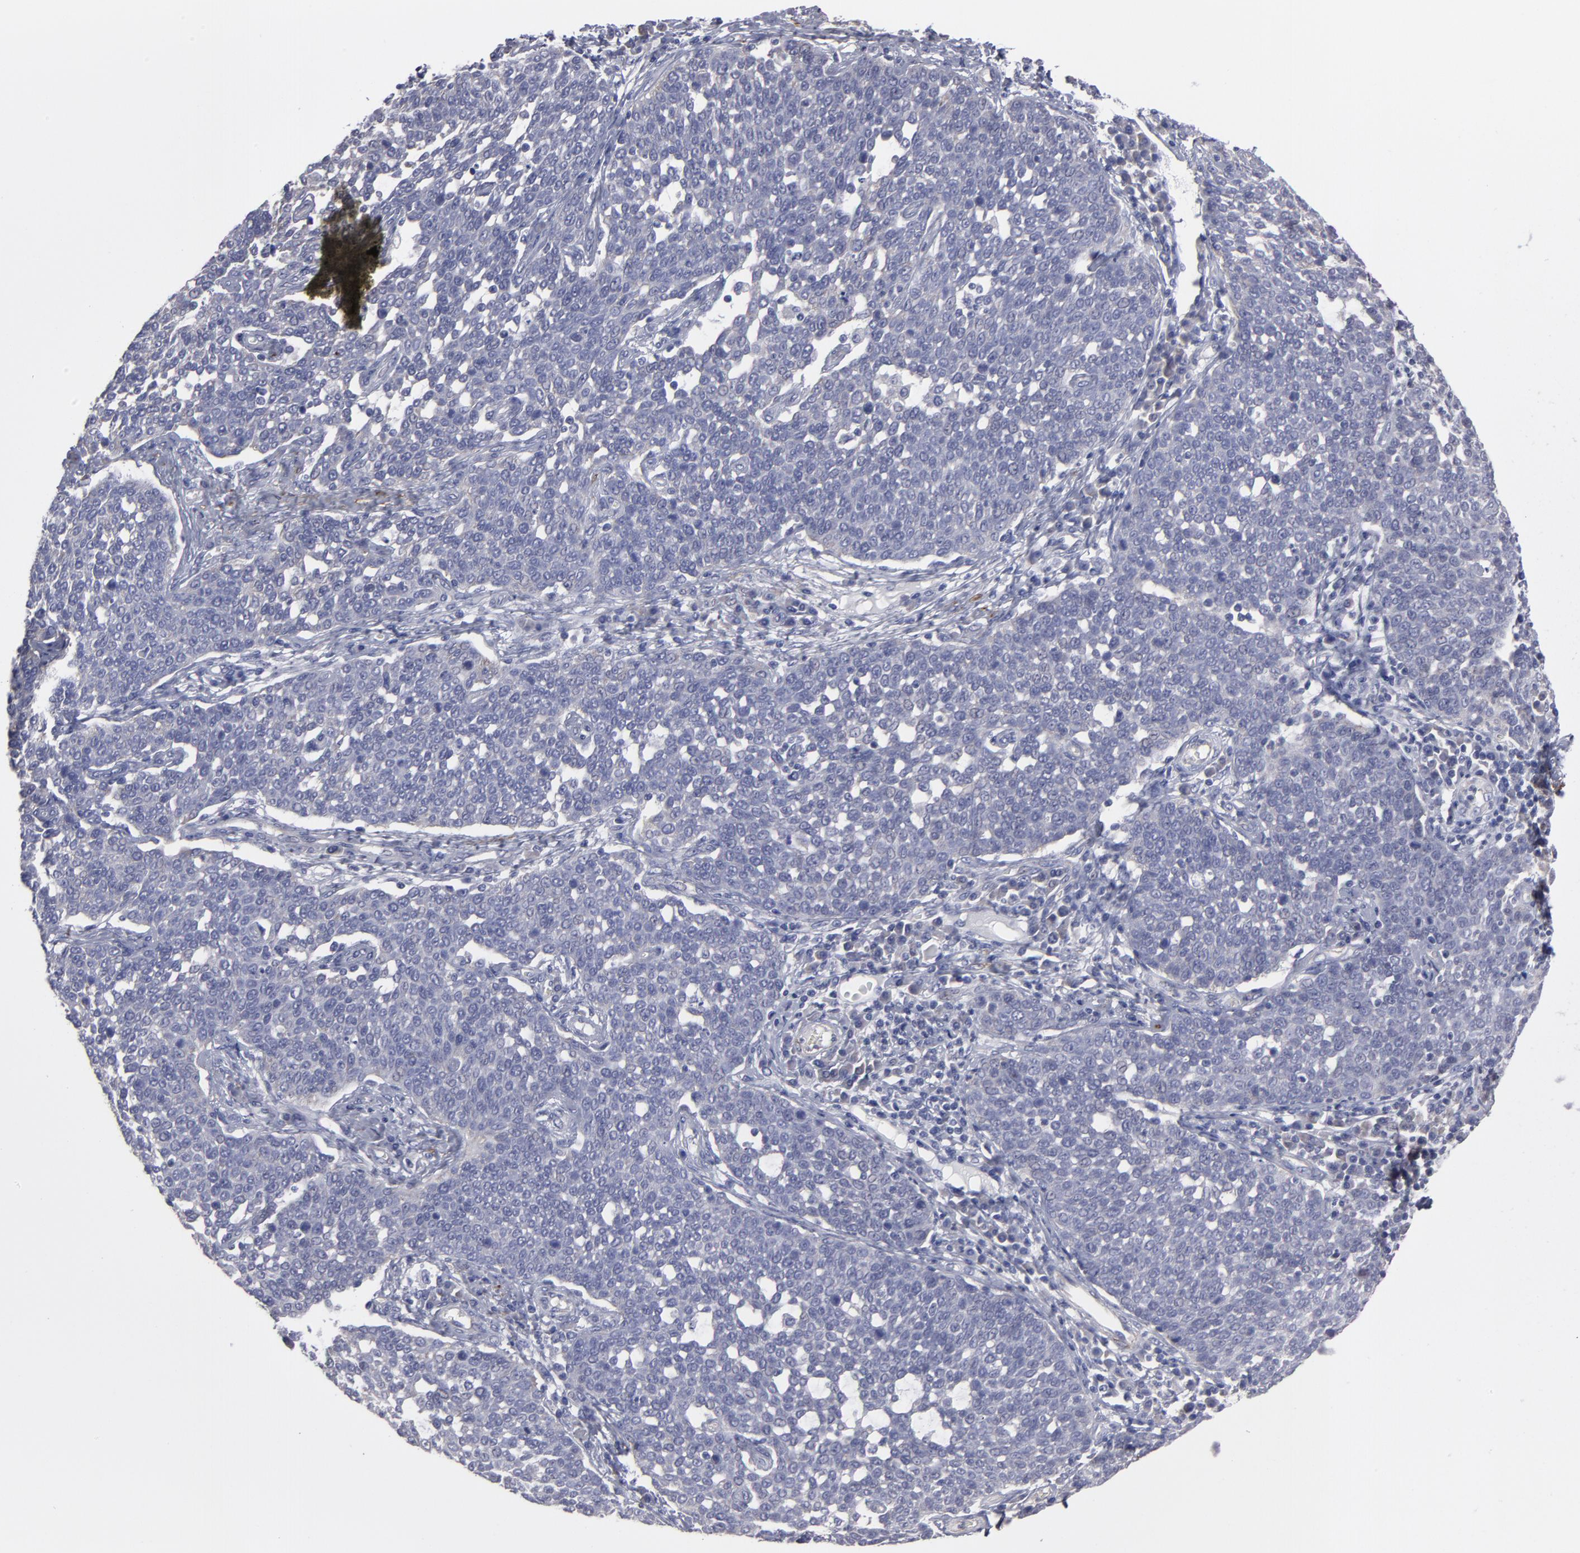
{"staining": {"intensity": "negative", "quantity": "none", "location": "none"}, "tissue": "cervical cancer", "cell_type": "Tumor cells", "image_type": "cancer", "snomed": [{"axis": "morphology", "description": "Squamous cell carcinoma, NOS"}, {"axis": "topography", "description": "Cervix"}], "caption": "The IHC photomicrograph has no significant positivity in tumor cells of cervical cancer tissue.", "gene": "SLMAP", "patient": {"sex": "female", "age": 34}}